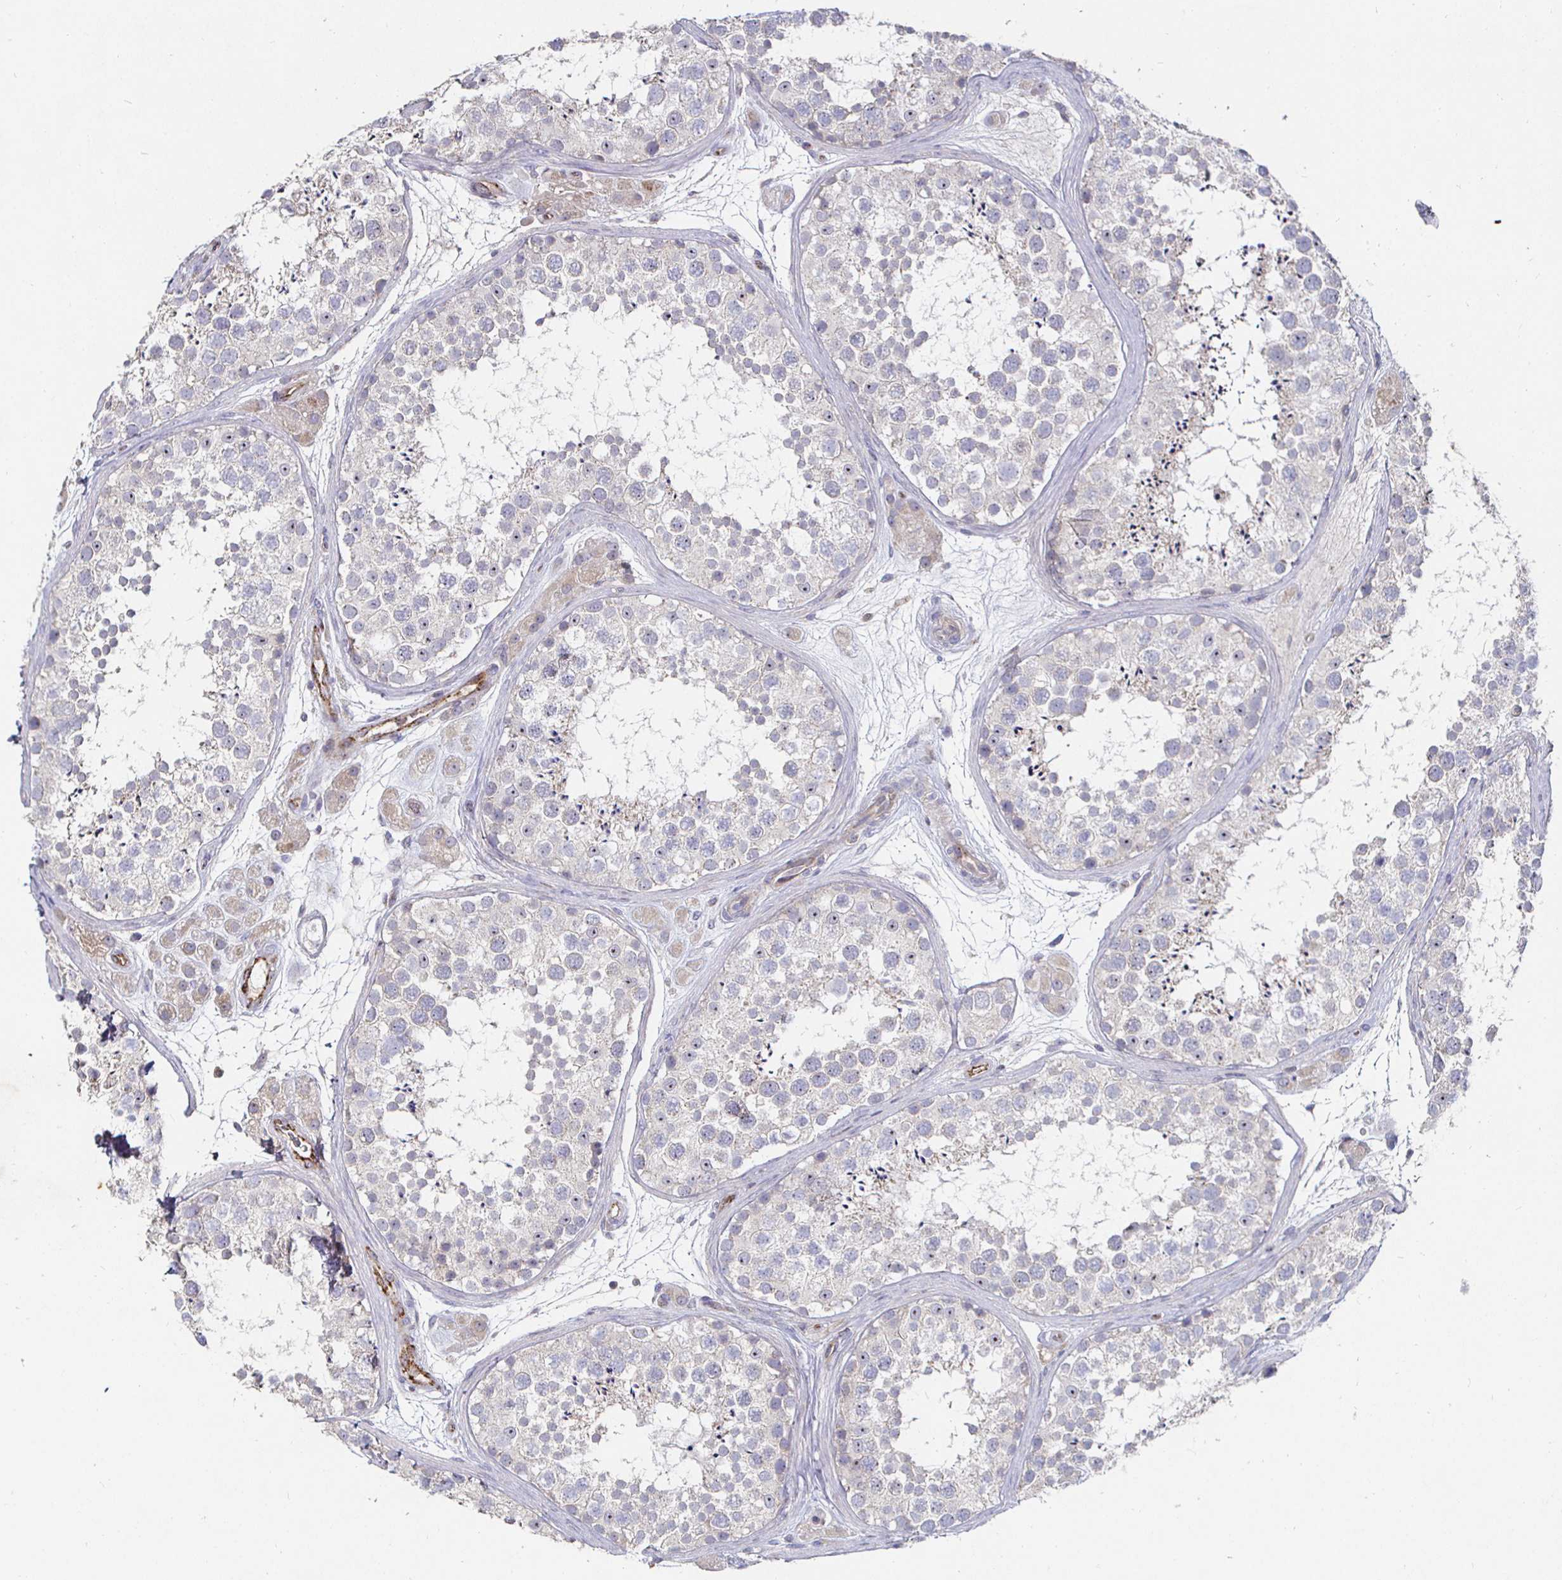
{"staining": {"intensity": "negative", "quantity": "none", "location": "none"}, "tissue": "testis", "cell_type": "Cells in seminiferous ducts", "image_type": "normal", "snomed": [{"axis": "morphology", "description": "Normal tissue, NOS"}, {"axis": "topography", "description": "Testis"}], "caption": "IHC image of normal human testis stained for a protein (brown), which reveals no expression in cells in seminiferous ducts.", "gene": "NRSN1", "patient": {"sex": "male", "age": 41}}